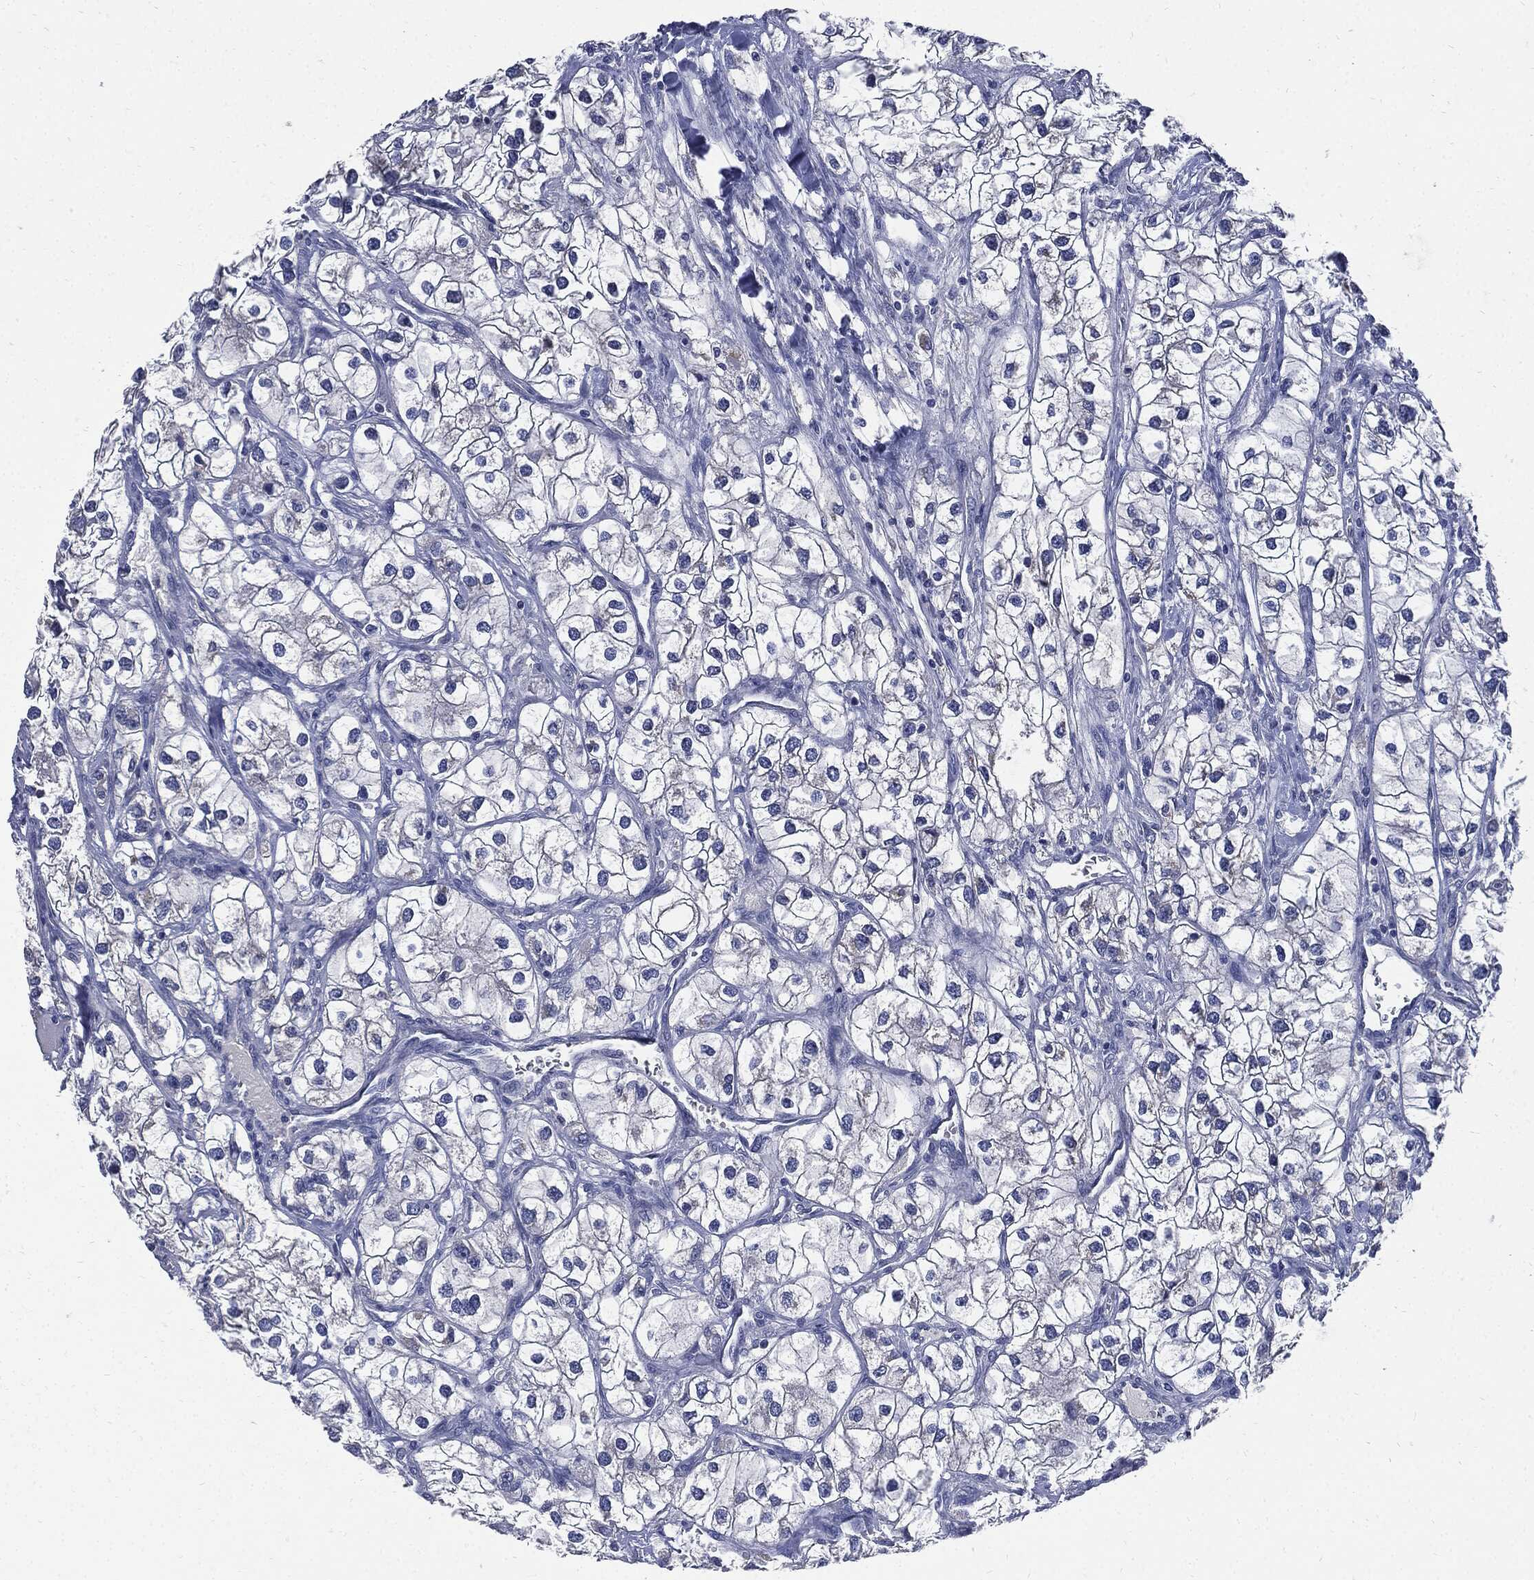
{"staining": {"intensity": "negative", "quantity": "none", "location": "none"}, "tissue": "renal cancer", "cell_type": "Tumor cells", "image_type": "cancer", "snomed": [{"axis": "morphology", "description": "Adenocarcinoma, NOS"}, {"axis": "topography", "description": "Kidney"}], "caption": "Renal cancer was stained to show a protein in brown. There is no significant staining in tumor cells. (IHC, brightfield microscopy, high magnification).", "gene": "CPE", "patient": {"sex": "male", "age": 59}}